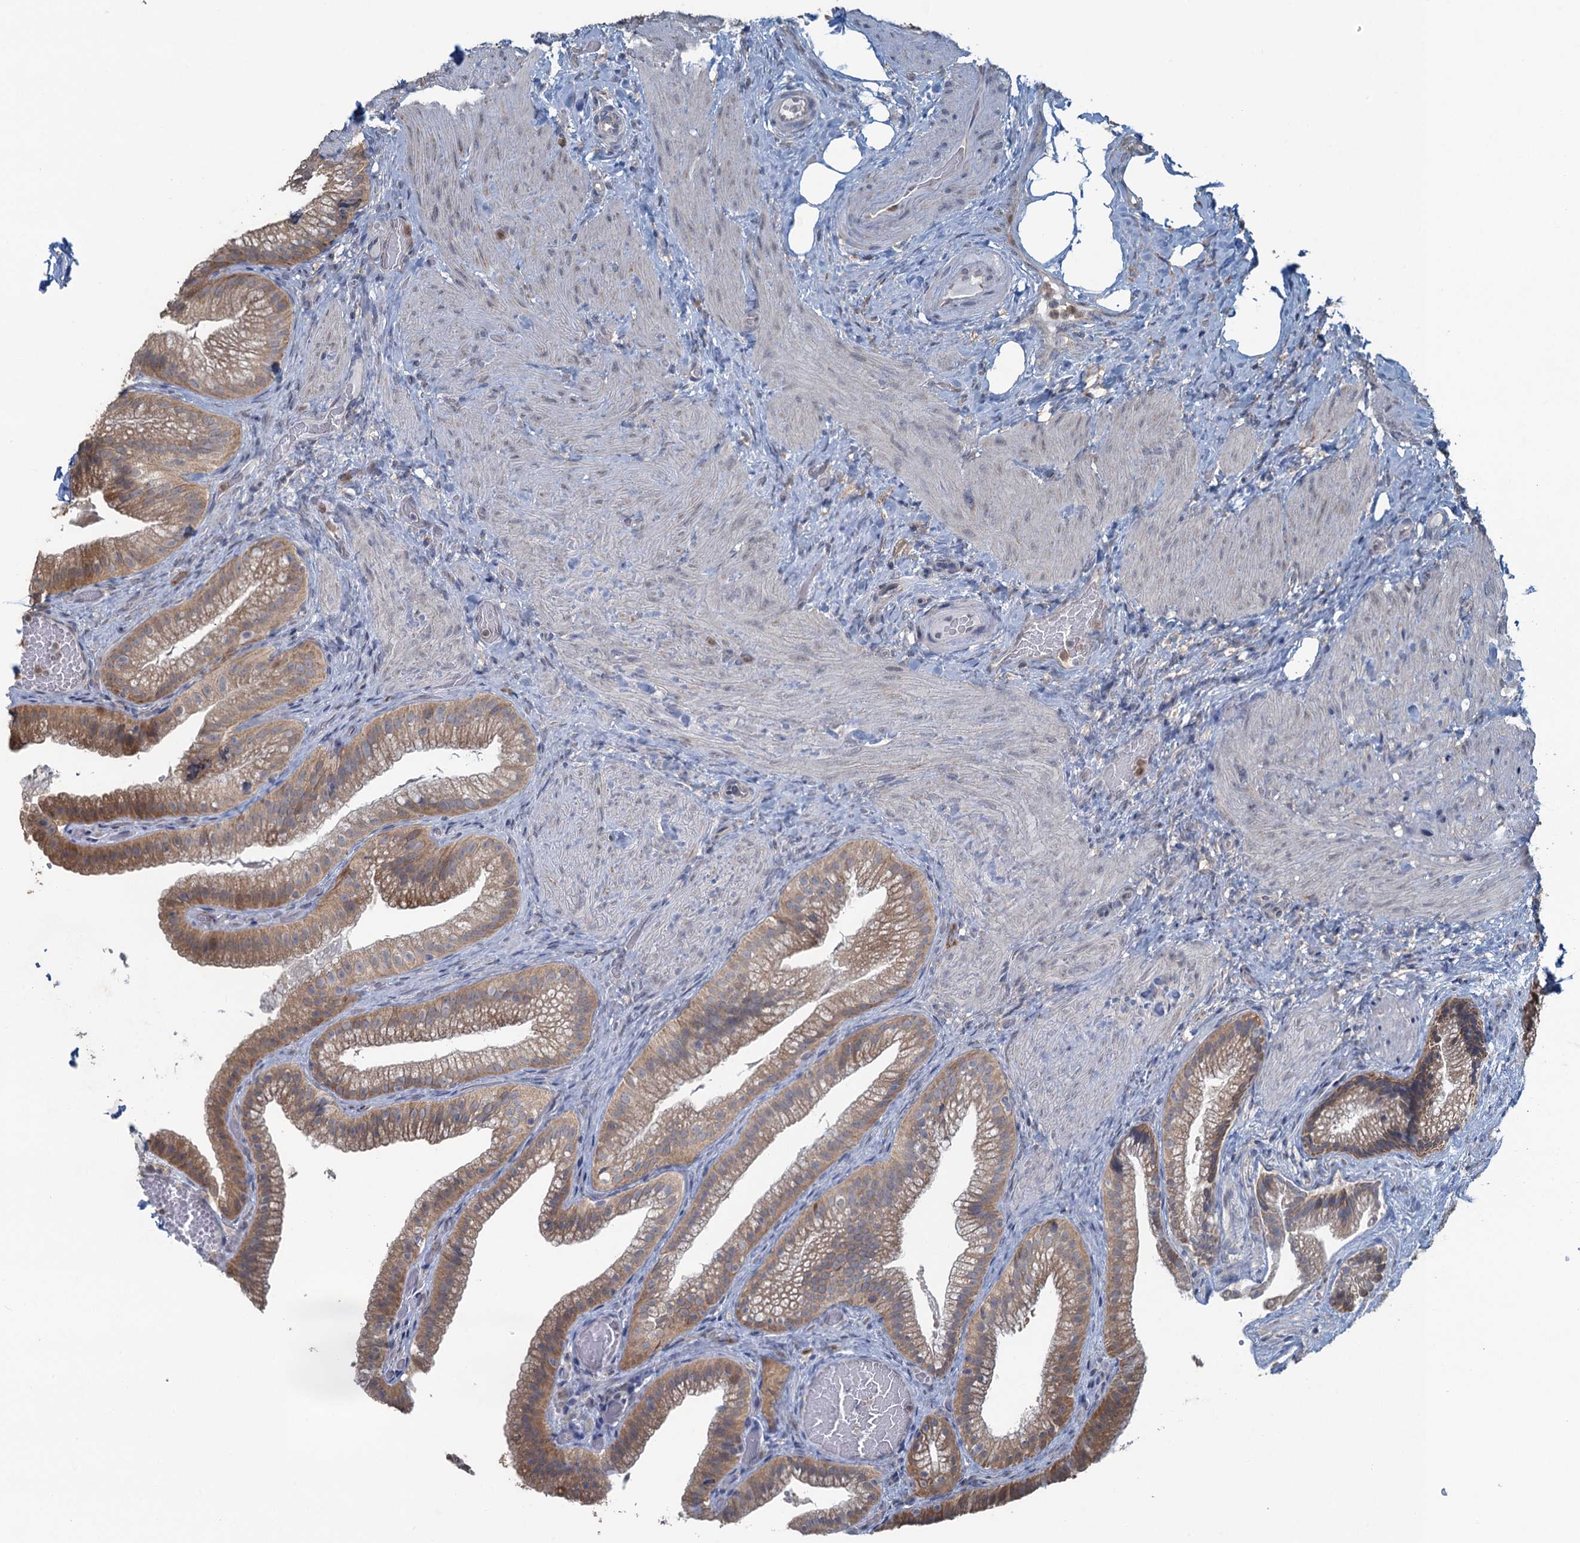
{"staining": {"intensity": "moderate", "quantity": ">75%", "location": "cytoplasmic/membranous"}, "tissue": "gallbladder", "cell_type": "Glandular cells", "image_type": "normal", "snomed": [{"axis": "morphology", "description": "Normal tissue, NOS"}, {"axis": "morphology", "description": "Inflammation, NOS"}, {"axis": "topography", "description": "Gallbladder"}], "caption": "This photomicrograph displays IHC staining of normal human gallbladder, with medium moderate cytoplasmic/membranous staining in approximately >75% of glandular cells.", "gene": "TEX35", "patient": {"sex": "male", "age": 51}}